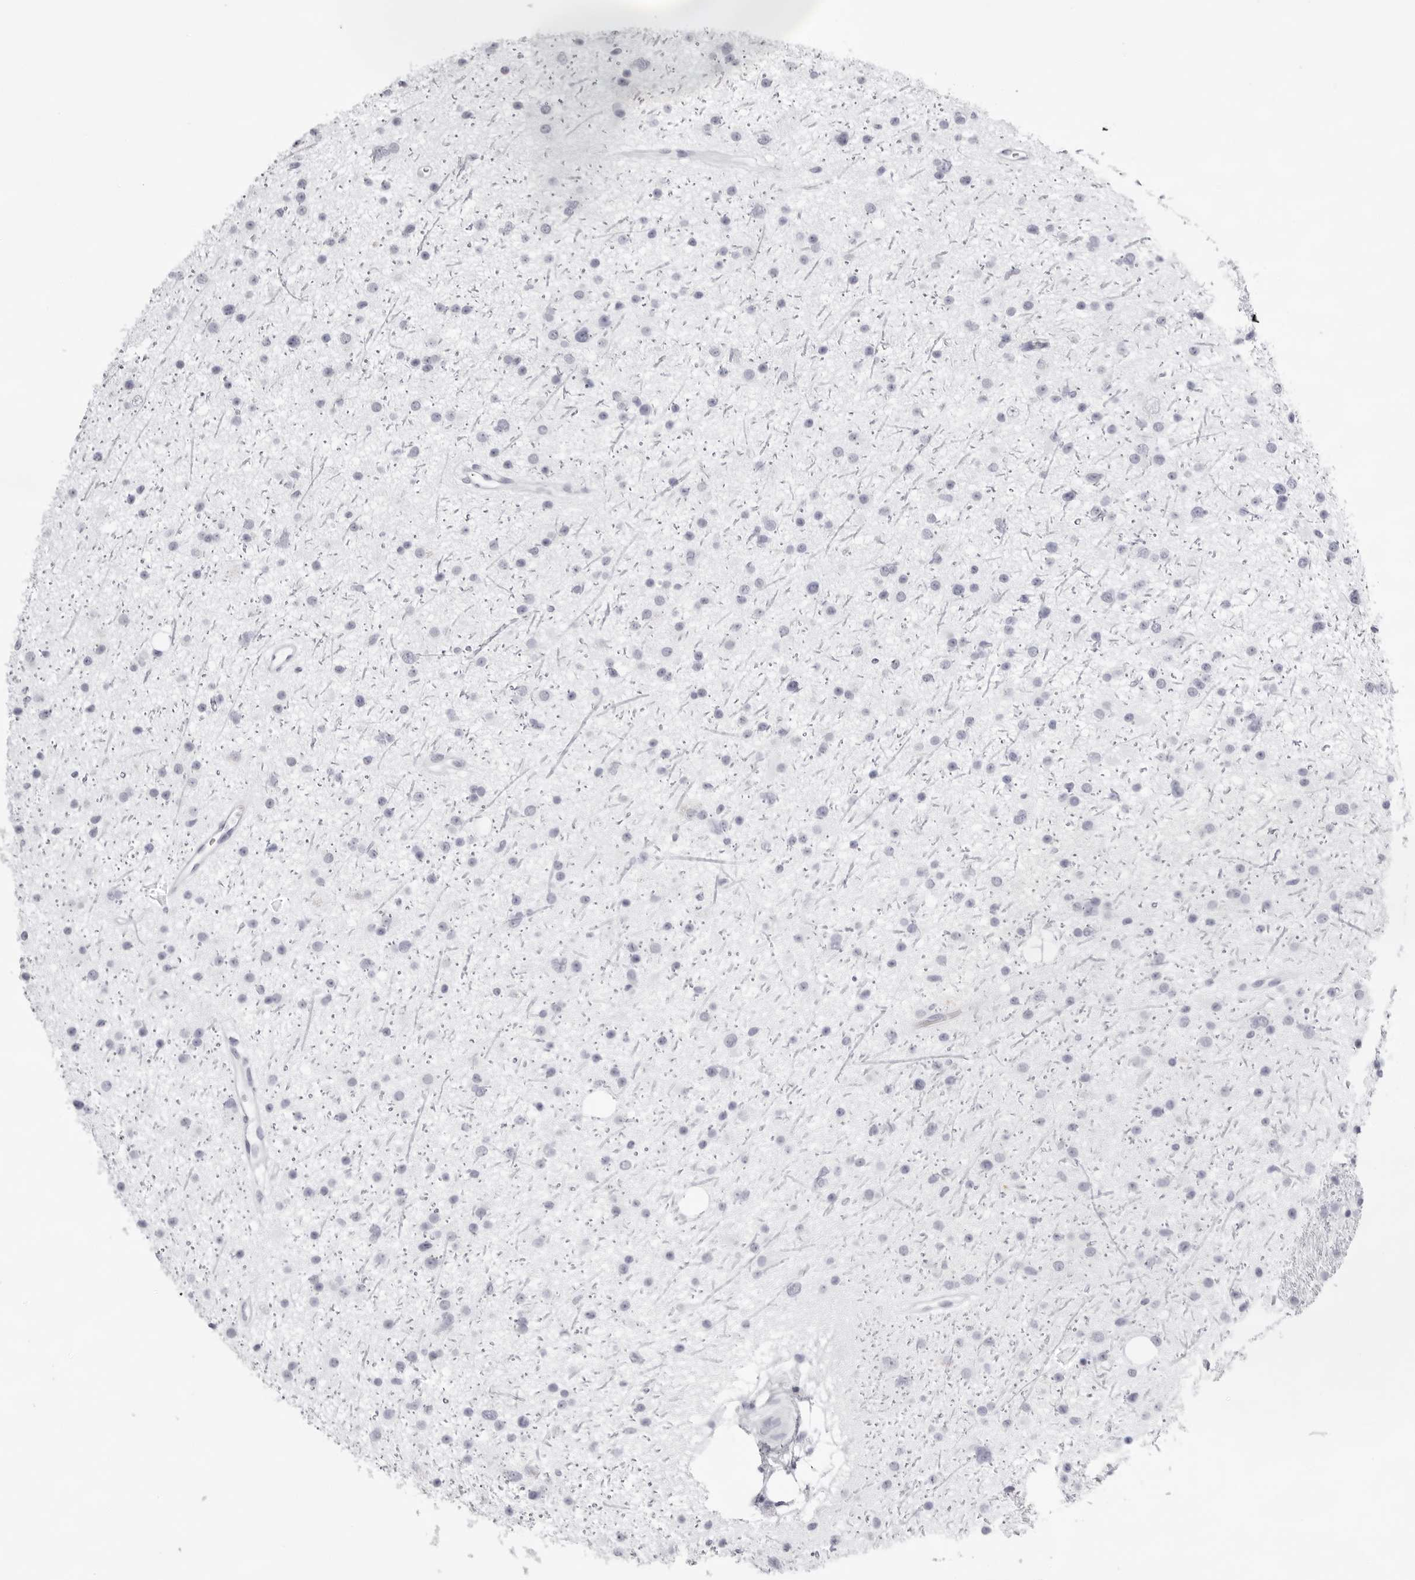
{"staining": {"intensity": "negative", "quantity": "none", "location": "none"}, "tissue": "glioma", "cell_type": "Tumor cells", "image_type": "cancer", "snomed": [{"axis": "morphology", "description": "Glioma, malignant, Low grade"}, {"axis": "topography", "description": "Cerebral cortex"}], "caption": "Protein analysis of glioma reveals no significant positivity in tumor cells.", "gene": "TMOD4", "patient": {"sex": "female", "age": 39}}